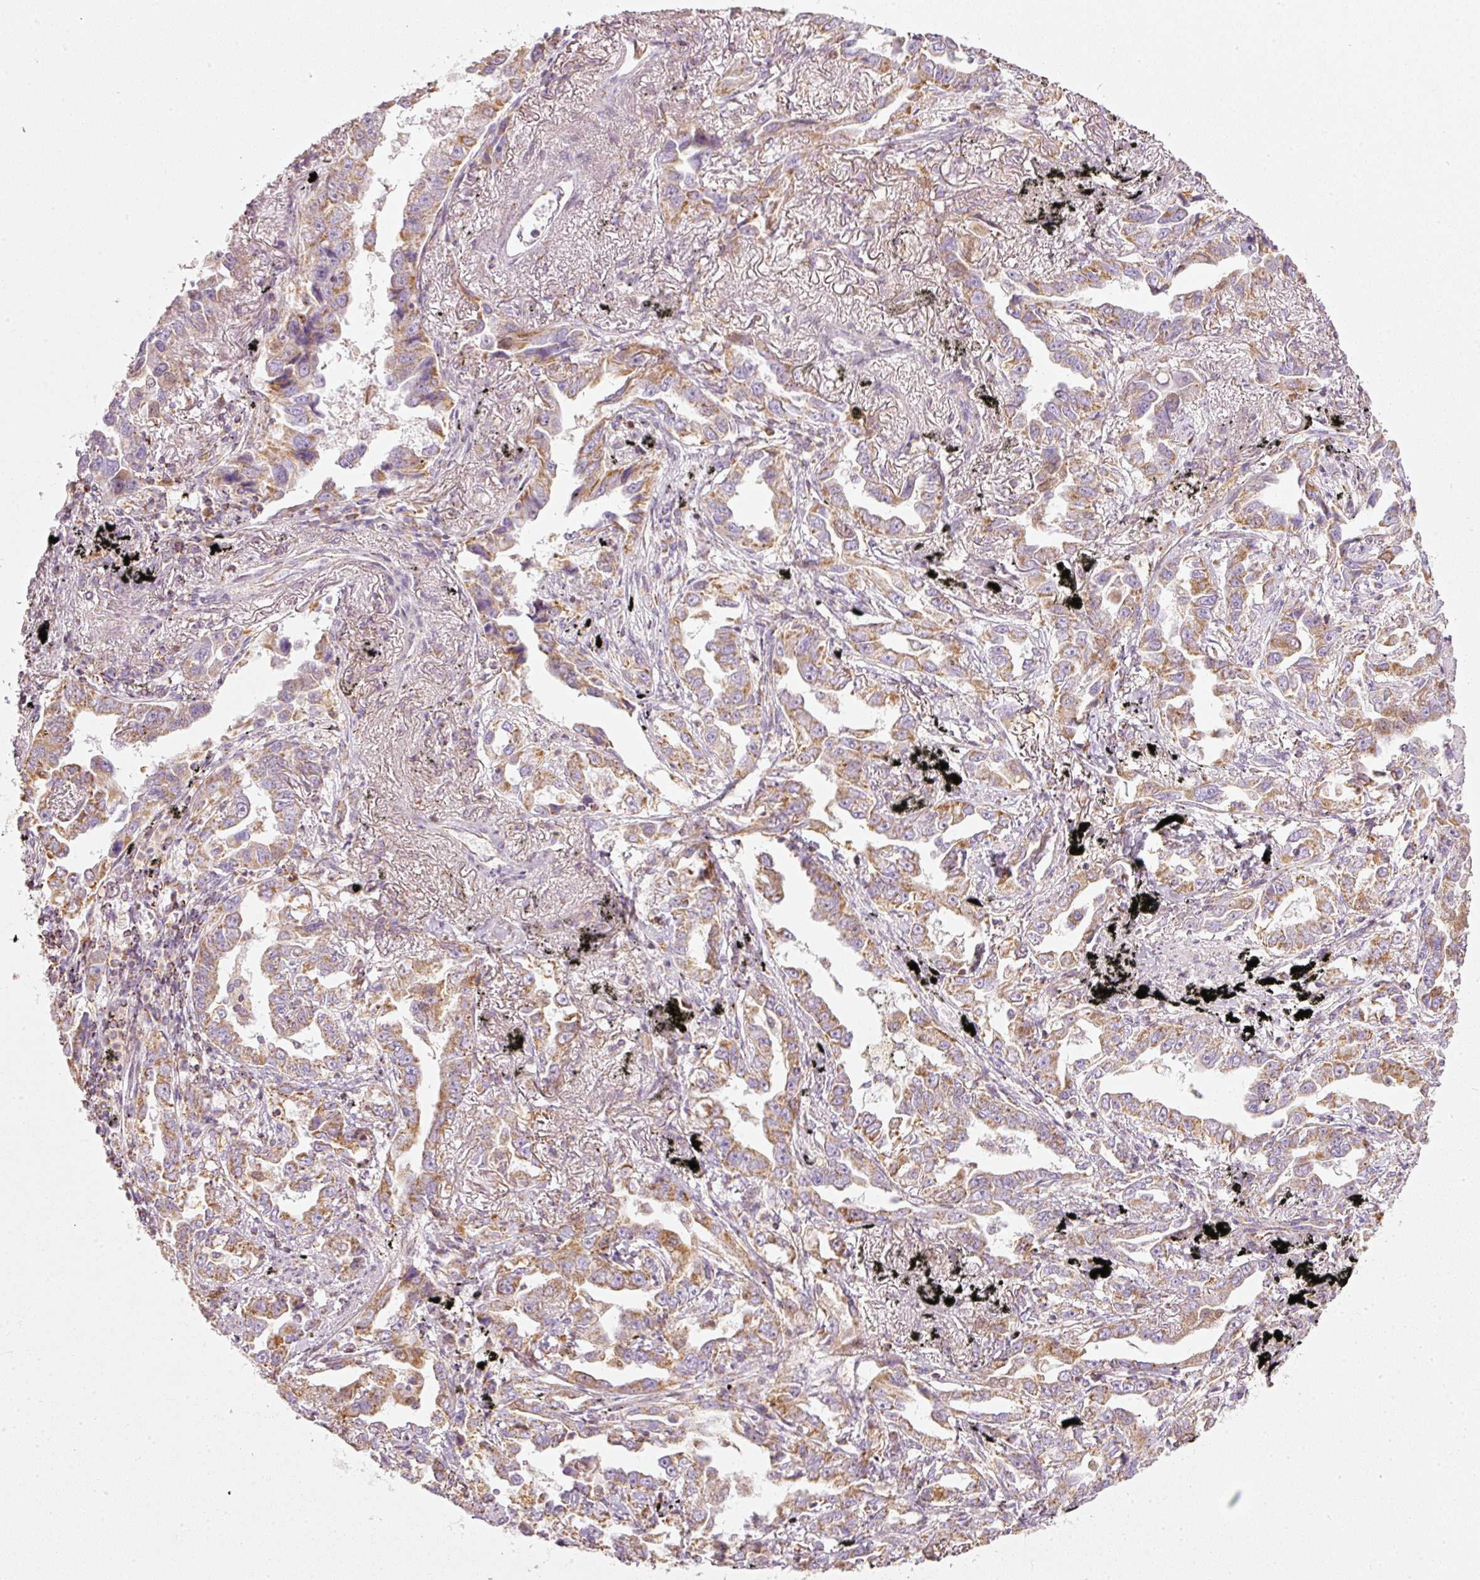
{"staining": {"intensity": "moderate", "quantity": ">75%", "location": "cytoplasmic/membranous,nuclear"}, "tissue": "lung cancer", "cell_type": "Tumor cells", "image_type": "cancer", "snomed": [{"axis": "morphology", "description": "Adenocarcinoma, NOS"}, {"axis": "topography", "description": "Lung"}], "caption": "Immunohistochemistry (DAB) staining of human lung cancer (adenocarcinoma) reveals moderate cytoplasmic/membranous and nuclear protein expression in about >75% of tumor cells.", "gene": "DUT", "patient": {"sex": "male", "age": 67}}